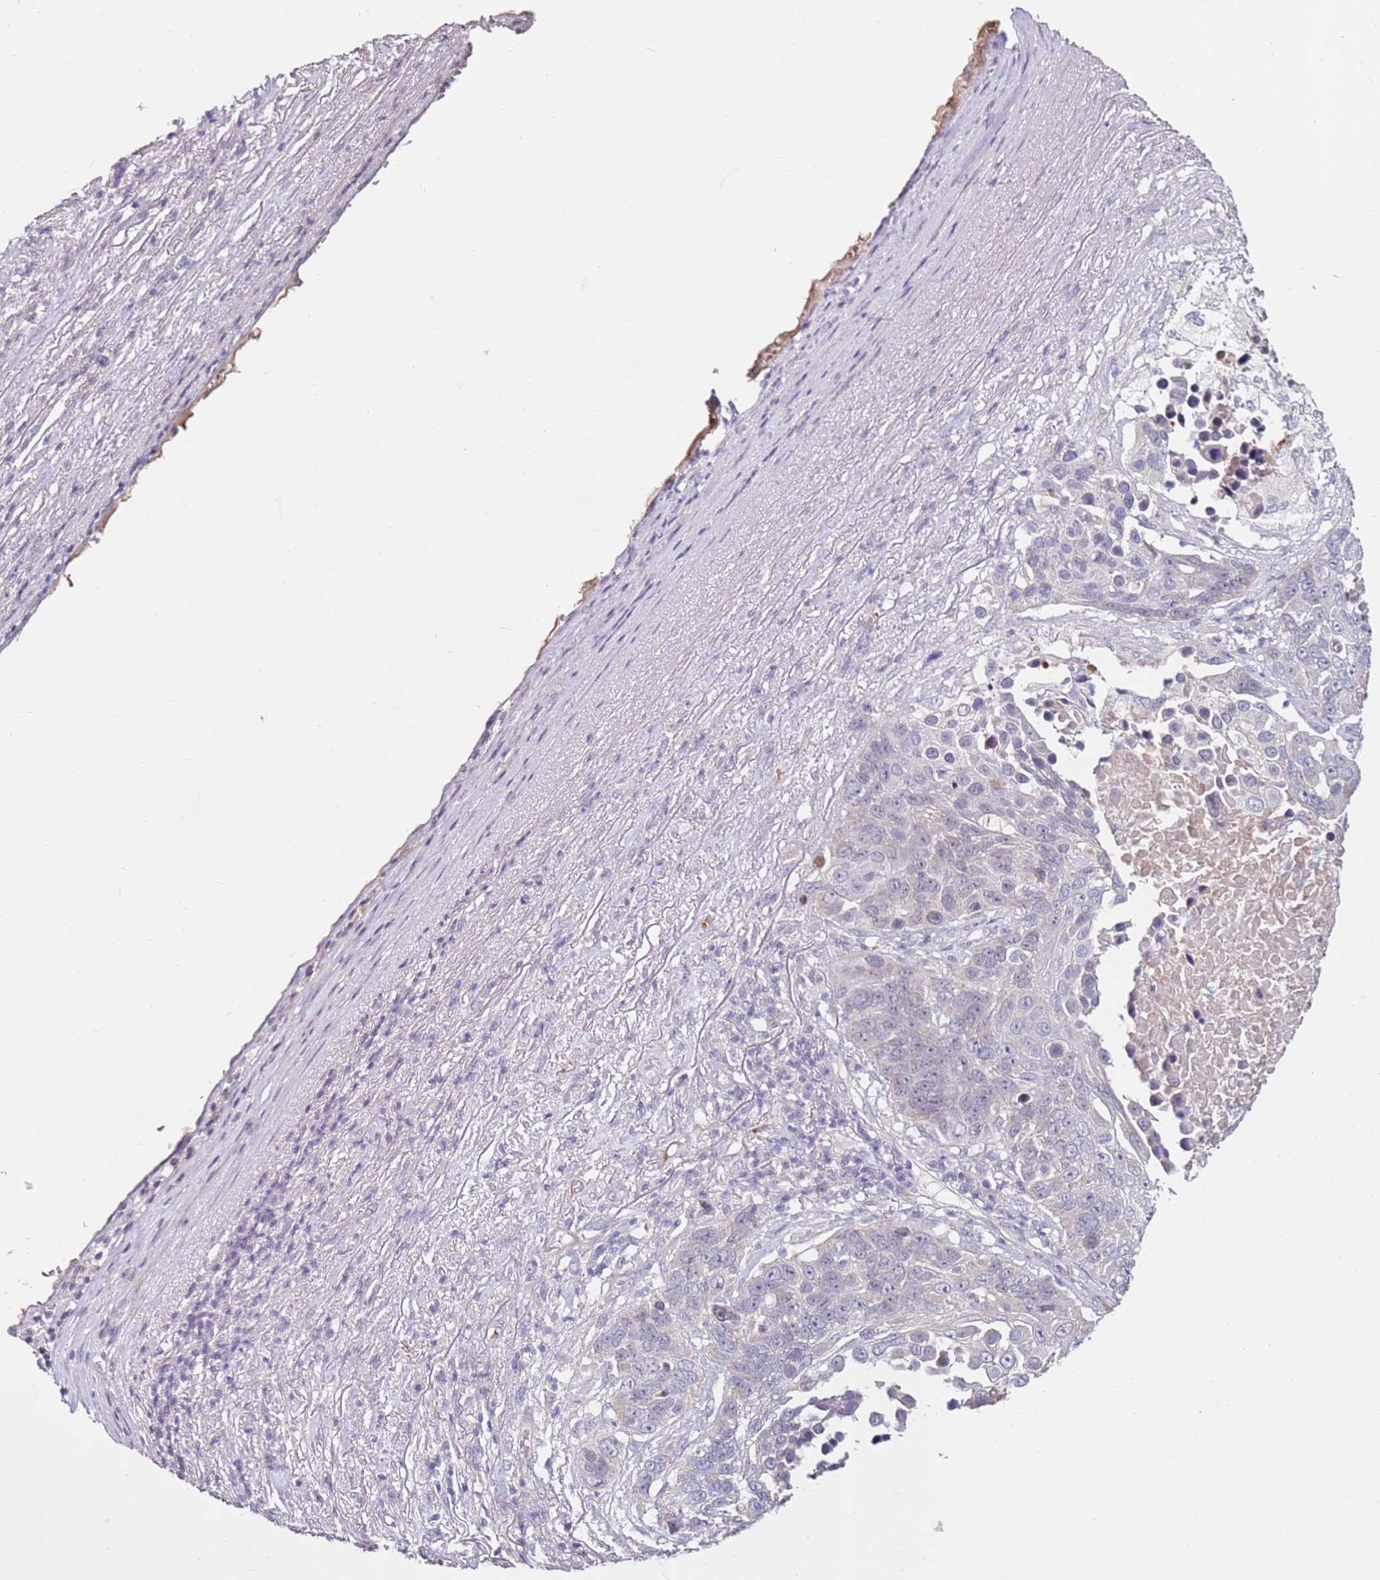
{"staining": {"intensity": "negative", "quantity": "none", "location": "none"}, "tissue": "lung cancer", "cell_type": "Tumor cells", "image_type": "cancer", "snomed": [{"axis": "morphology", "description": "Normal tissue, NOS"}, {"axis": "morphology", "description": "Squamous cell carcinoma, NOS"}, {"axis": "topography", "description": "Lymph node"}, {"axis": "topography", "description": "Lung"}], "caption": "Lung cancer was stained to show a protein in brown. There is no significant staining in tumor cells.", "gene": "RARS2", "patient": {"sex": "male", "age": 66}}